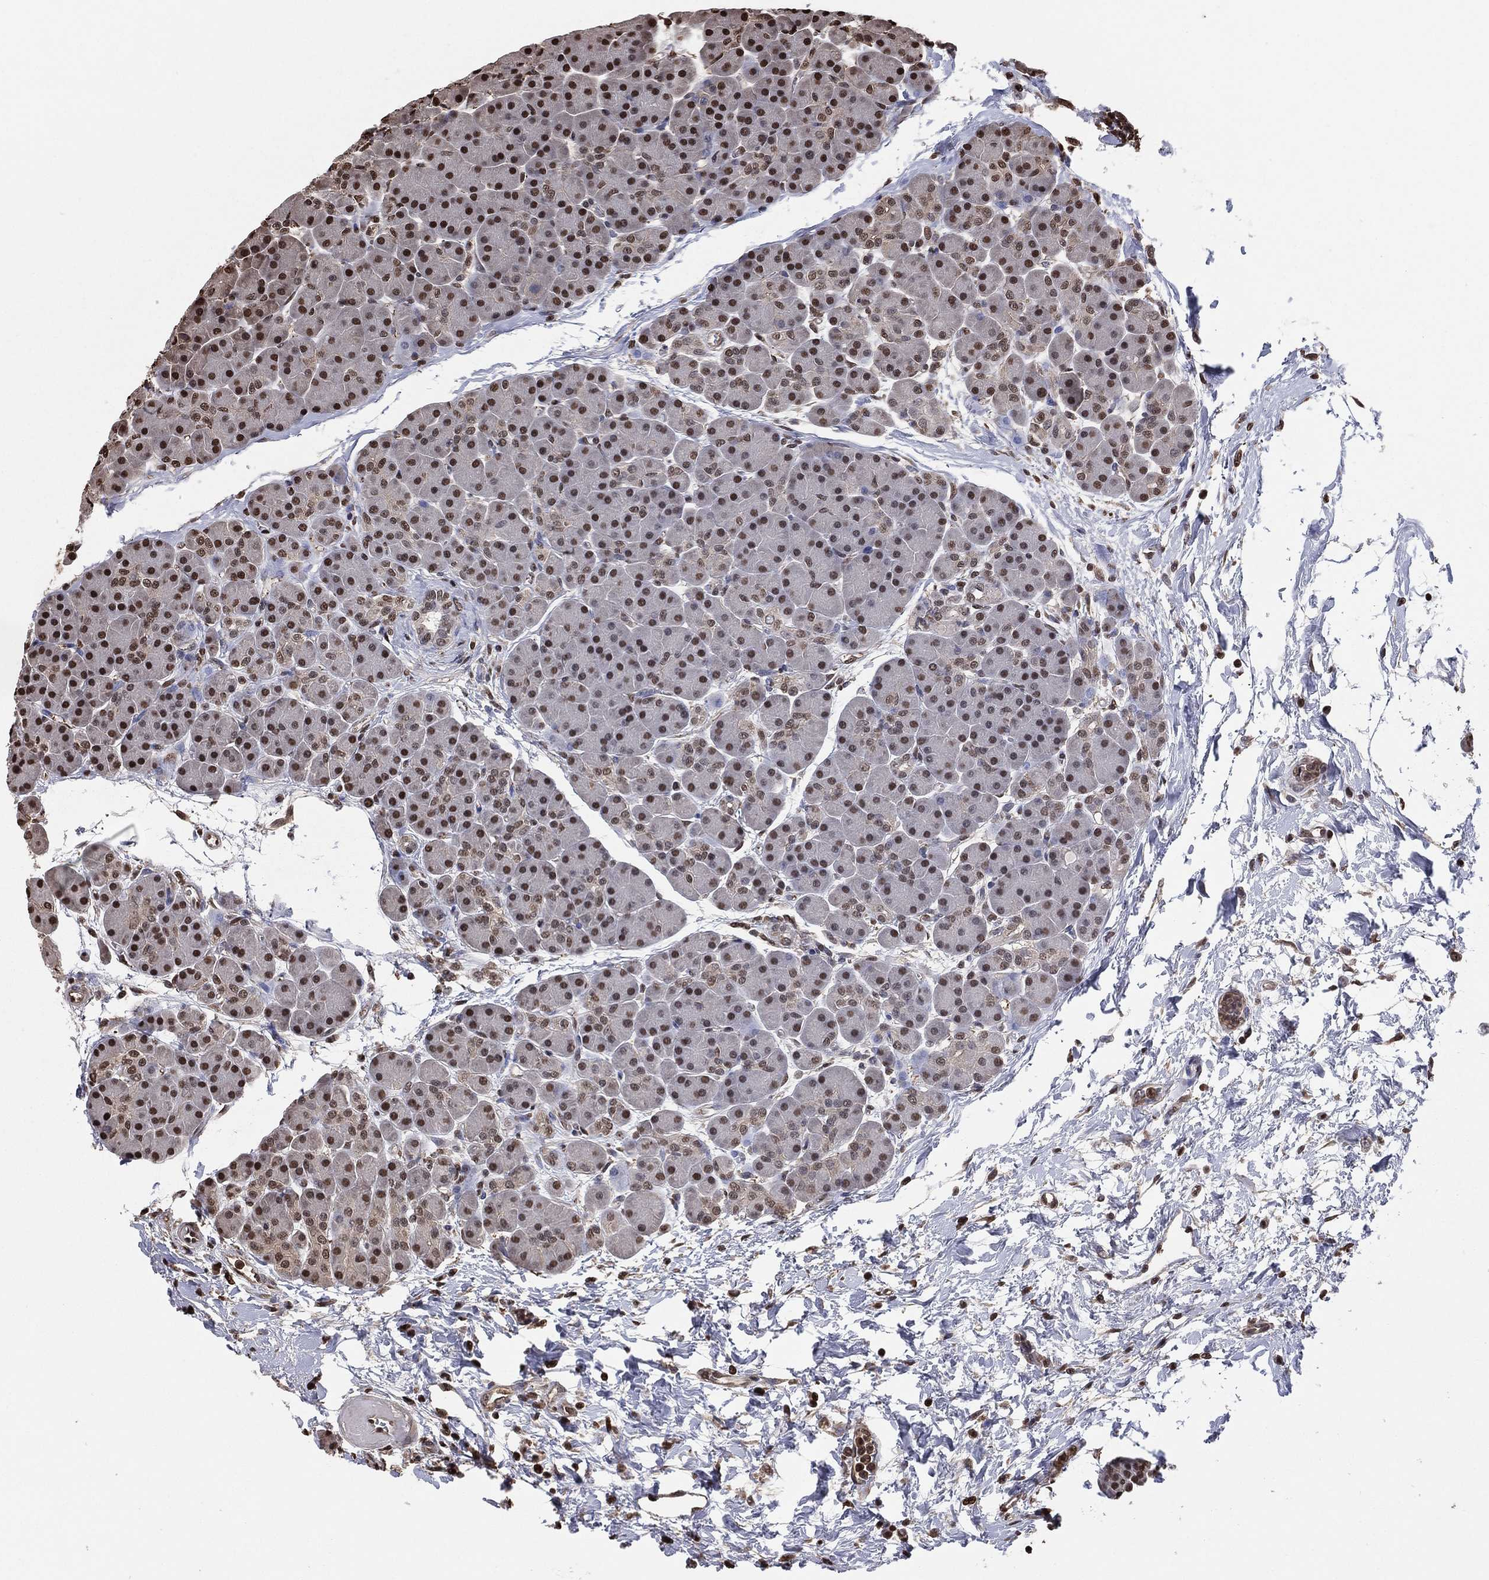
{"staining": {"intensity": "strong", "quantity": "25%-75%", "location": "nuclear"}, "tissue": "pancreas", "cell_type": "Exocrine glandular cells", "image_type": "normal", "snomed": [{"axis": "morphology", "description": "Normal tissue, NOS"}, {"axis": "topography", "description": "Pancreas"}], "caption": "Pancreas stained with DAB (3,3'-diaminobenzidine) IHC exhibits high levels of strong nuclear staining in about 25%-75% of exocrine glandular cells. The staining was performed using DAB to visualize the protein expression in brown, while the nuclei were stained in blue with hematoxylin (Magnification: 20x).", "gene": "GAPDH", "patient": {"sex": "female", "age": 44}}